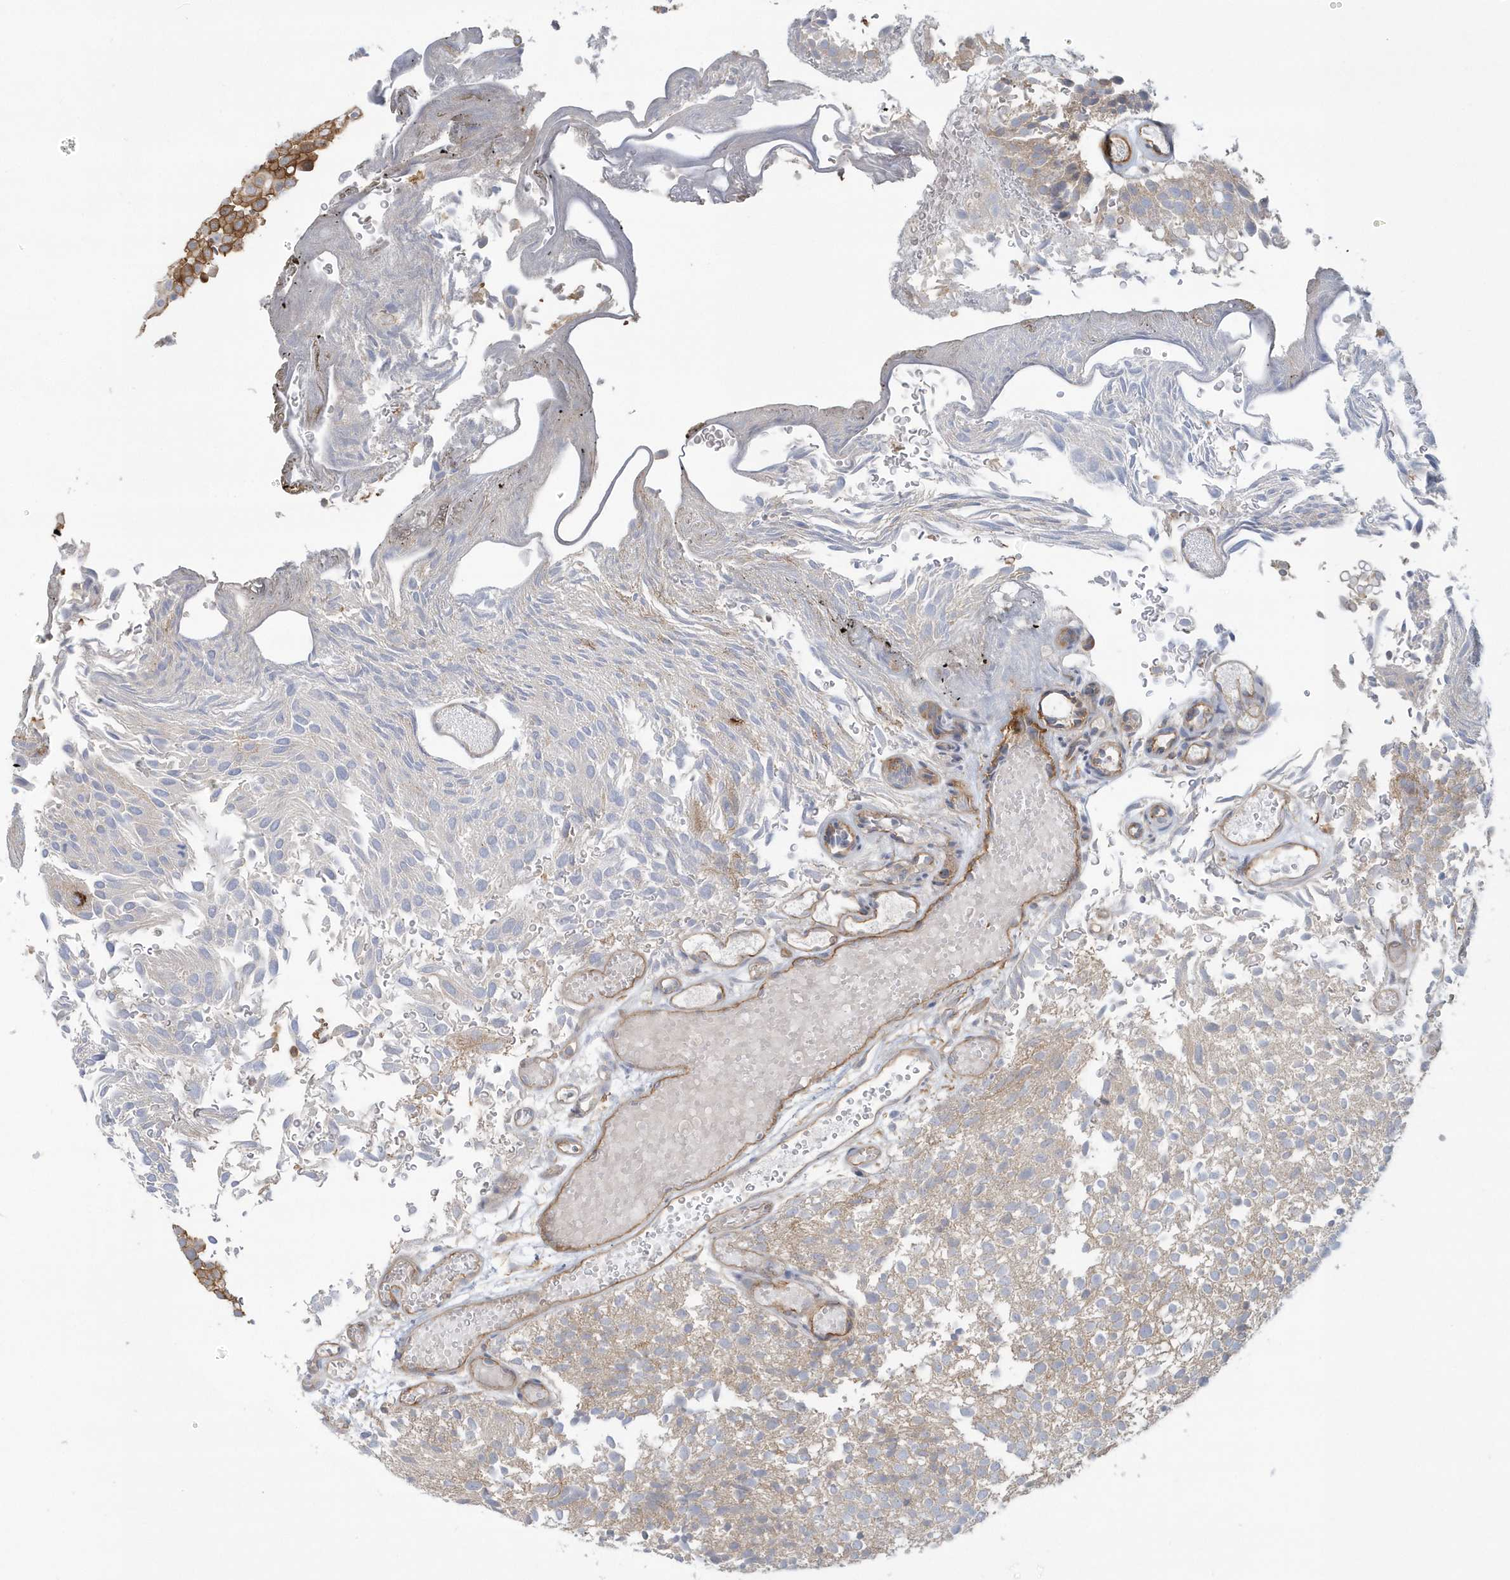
{"staining": {"intensity": "weak", "quantity": "25%-75%", "location": "cytoplasmic/membranous"}, "tissue": "urothelial cancer", "cell_type": "Tumor cells", "image_type": "cancer", "snomed": [{"axis": "morphology", "description": "Urothelial carcinoma, Low grade"}, {"axis": "topography", "description": "Urinary bladder"}], "caption": "Protein positivity by immunohistochemistry (IHC) reveals weak cytoplasmic/membranous staining in approximately 25%-75% of tumor cells in low-grade urothelial carcinoma.", "gene": "RAI14", "patient": {"sex": "male", "age": 78}}